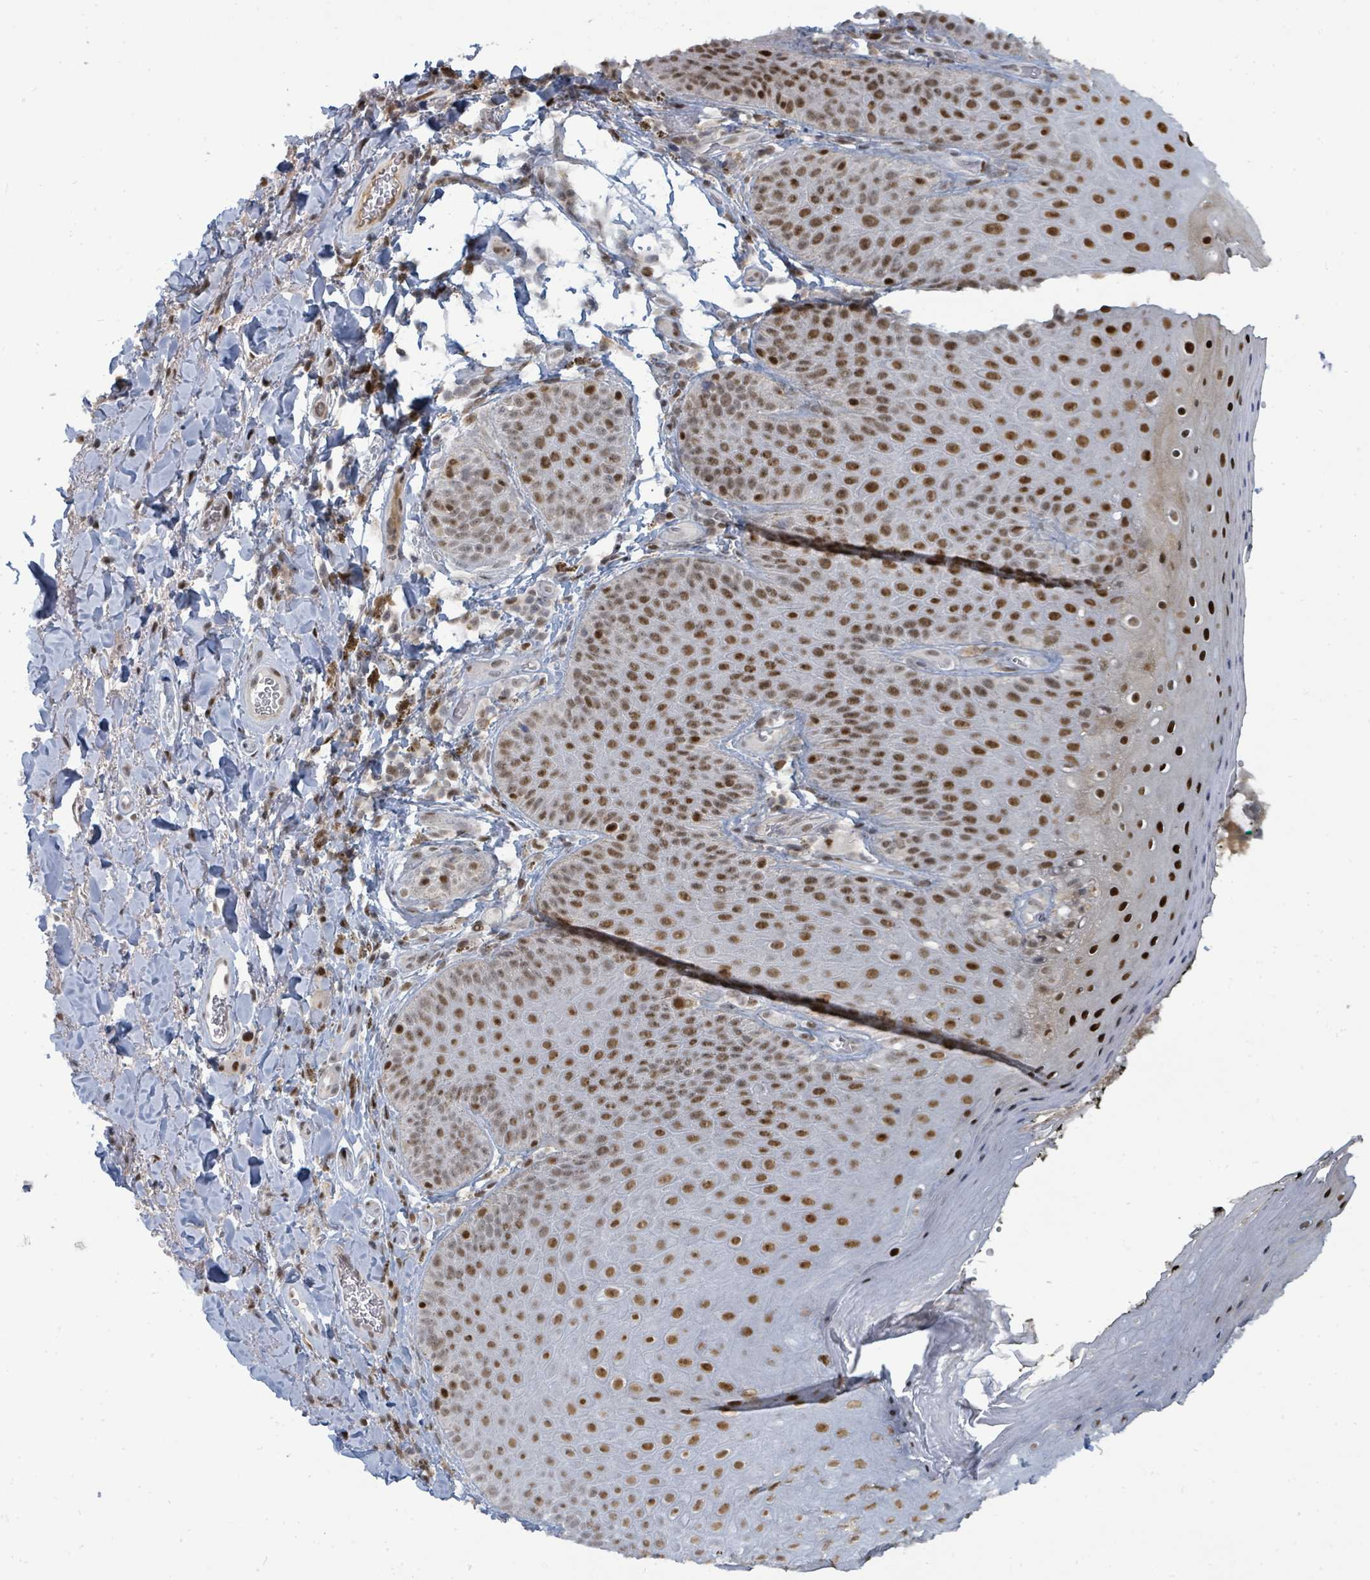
{"staining": {"intensity": "moderate", "quantity": ">75%", "location": "nuclear"}, "tissue": "skin", "cell_type": "Epidermal cells", "image_type": "normal", "snomed": [{"axis": "morphology", "description": "Normal tissue, NOS"}, {"axis": "topography", "description": "Anal"}, {"axis": "topography", "description": "Peripheral nerve tissue"}], "caption": "Protein expression analysis of normal human skin reveals moderate nuclear expression in approximately >75% of epidermal cells. Nuclei are stained in blue.", "gene": "UCK1", "patient": {"sex": "male", "age": 53}}